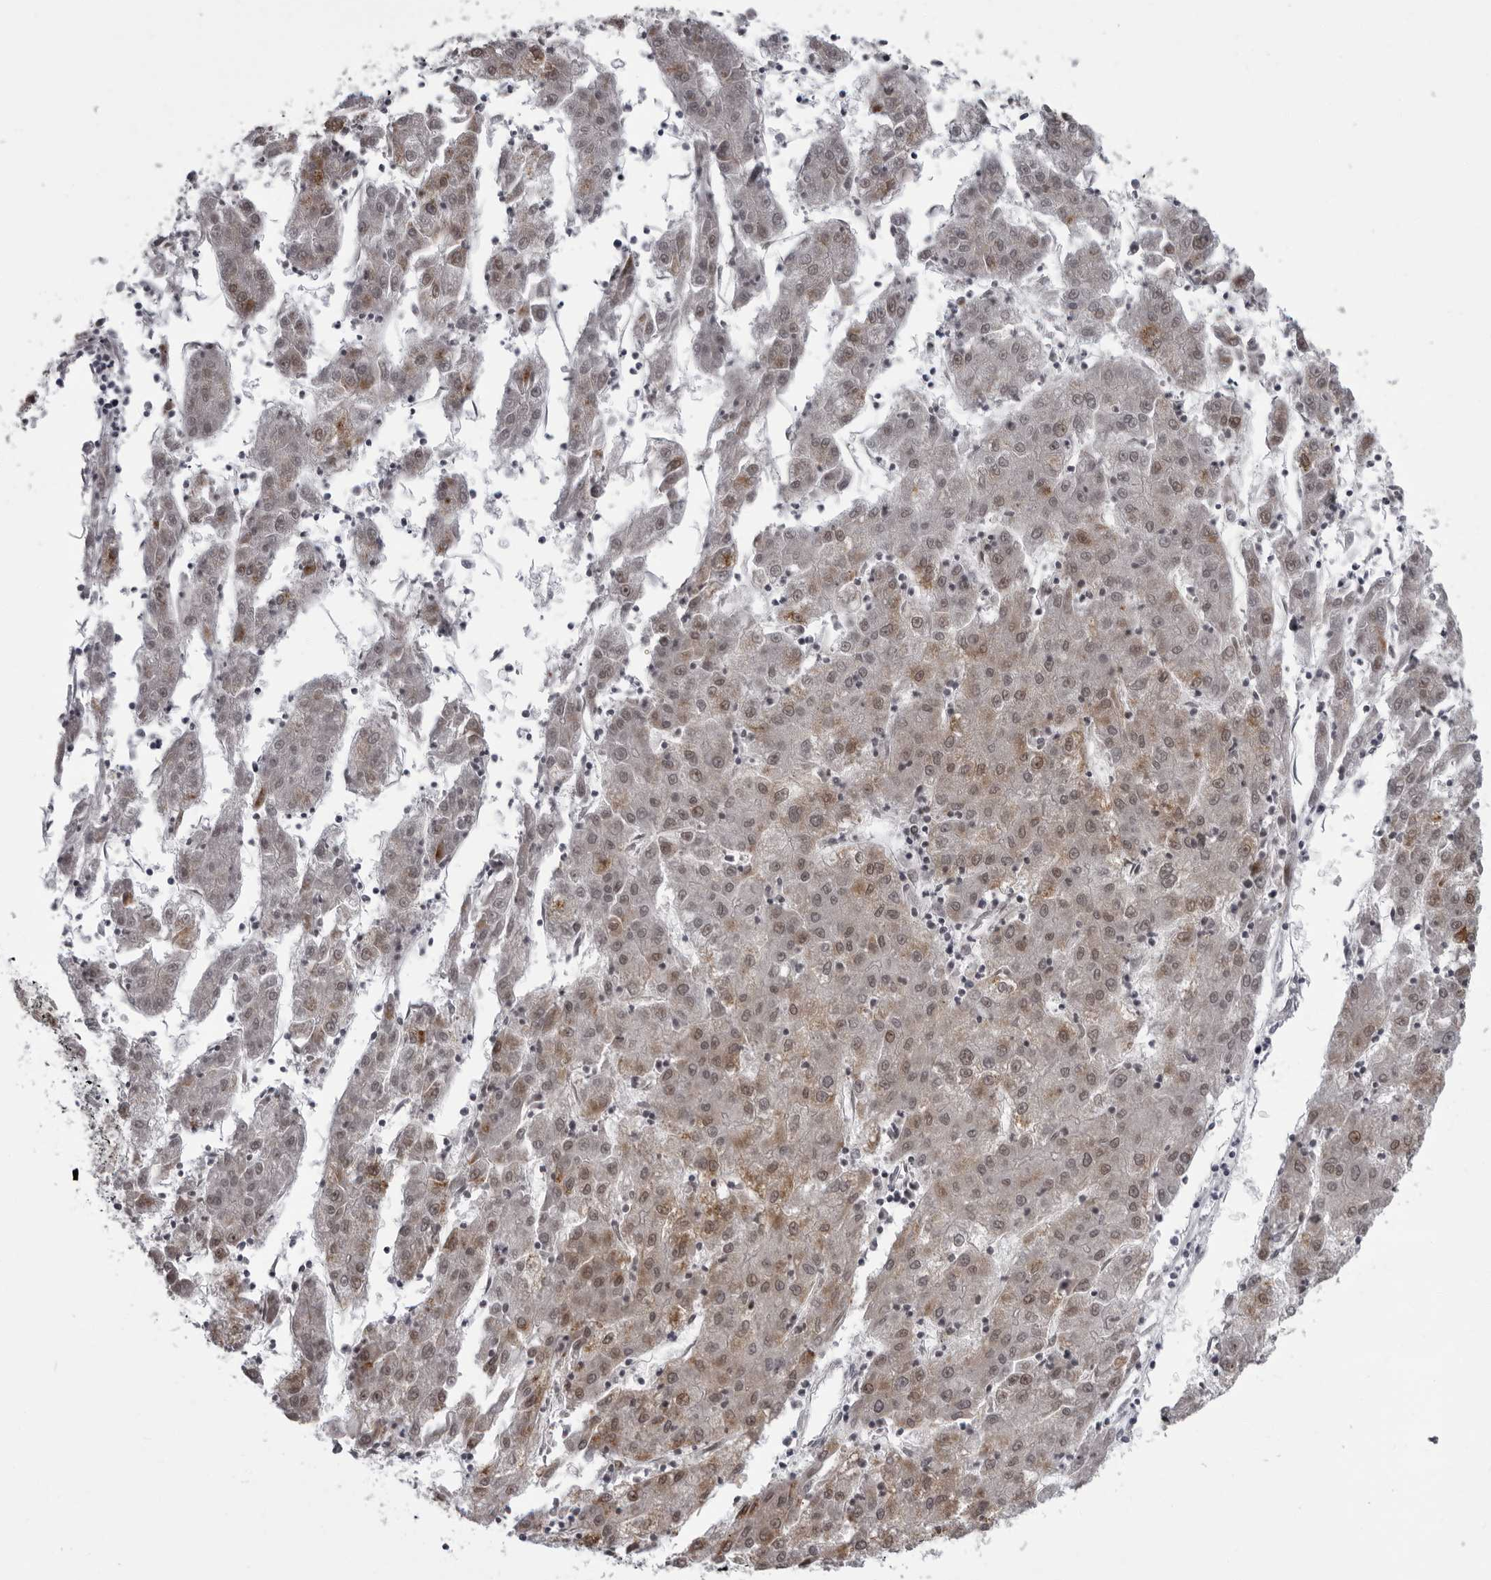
{"staining": {"intensity": "weak", "quantity": "25%-75%", "location": "nuclear"}, "tissue": "liver cancer", "cell_type": "Tumor cells", "image_type": "cancer", "snomed": [{"axis": "morphology", "description": "Carcinoma, Hepatocellular, NOS"}, {"axis": "topography", "description": "Liver"}], "caption": "Immunohistochemical staining of human hepatocellular carcinoma (liver) shows low levels of weak nuclear protein staining in about 25%-75% of tumor cells.", "gene": "MAPK12", "patient": {"sex": "male", "age": 72}}